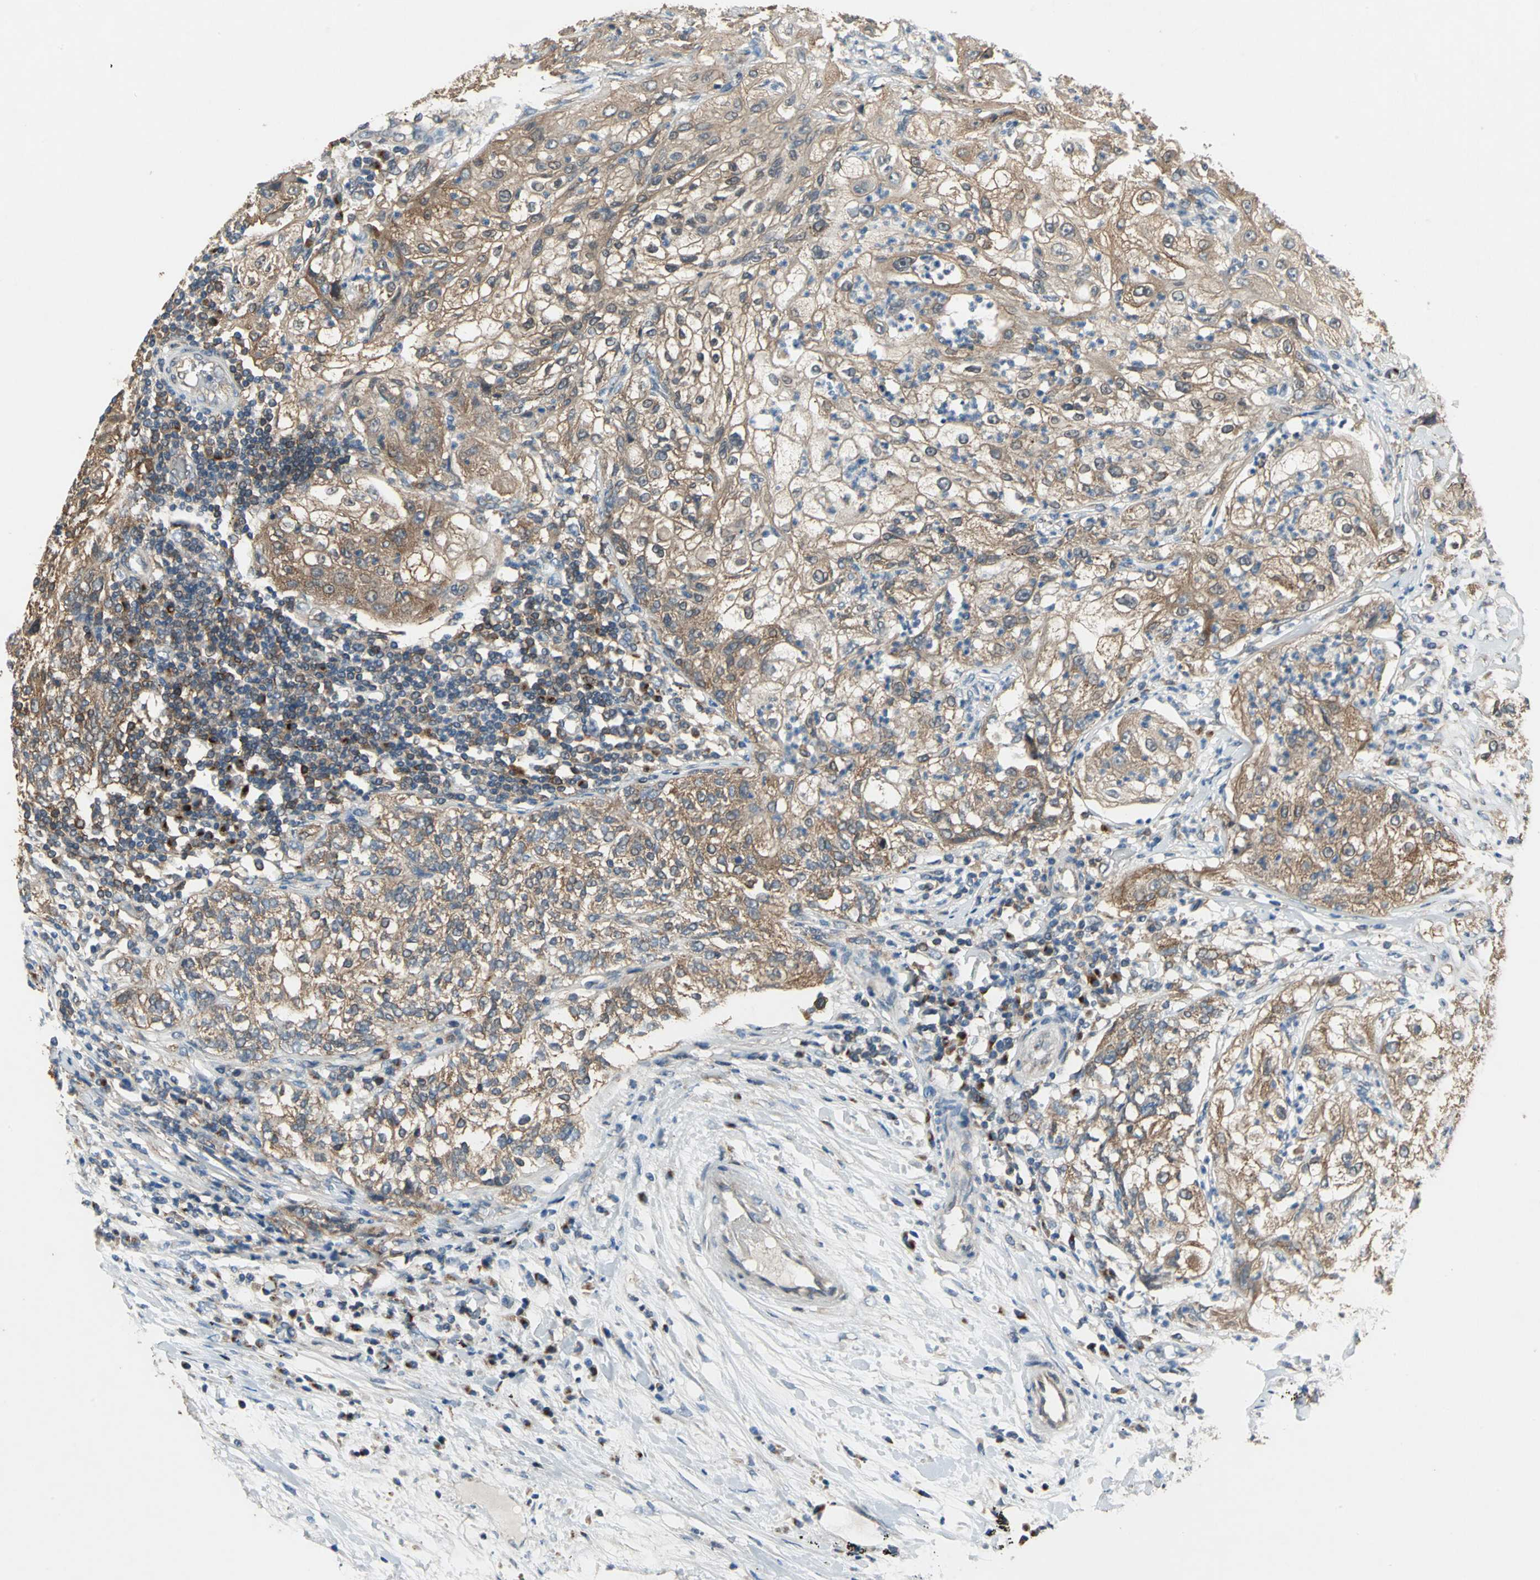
{"staining": {"intensity": "moderate", "quantity": ">75%", "location": "cytoplasmic/membranous"}, "tissue": "lung cancer", "cell_type": "Tumor cells", "image_type": "cancer", "snomed": [{"axis": "morphology", "description": "Inflammation, NOS"}, {"axis": "morphology", "description": "Squamous cell carcinoma, NOS"}, {"axis": "topography", "description": "Lymph node"}, {"axis": "topography", "description": "Soft tissue"}, {"axis": "topography", "description": "Lung"}], "caption": "Protein expression analysis of human squamous cell carcinoma (lung) reveals moderate cytoplasmic/membranous staining in approximately >75% of tumor cells. (IHC, brightfield microscopy, high magnification).", "gene": "NFKBIE", "patient": {"sex": "male", "age": 66}}